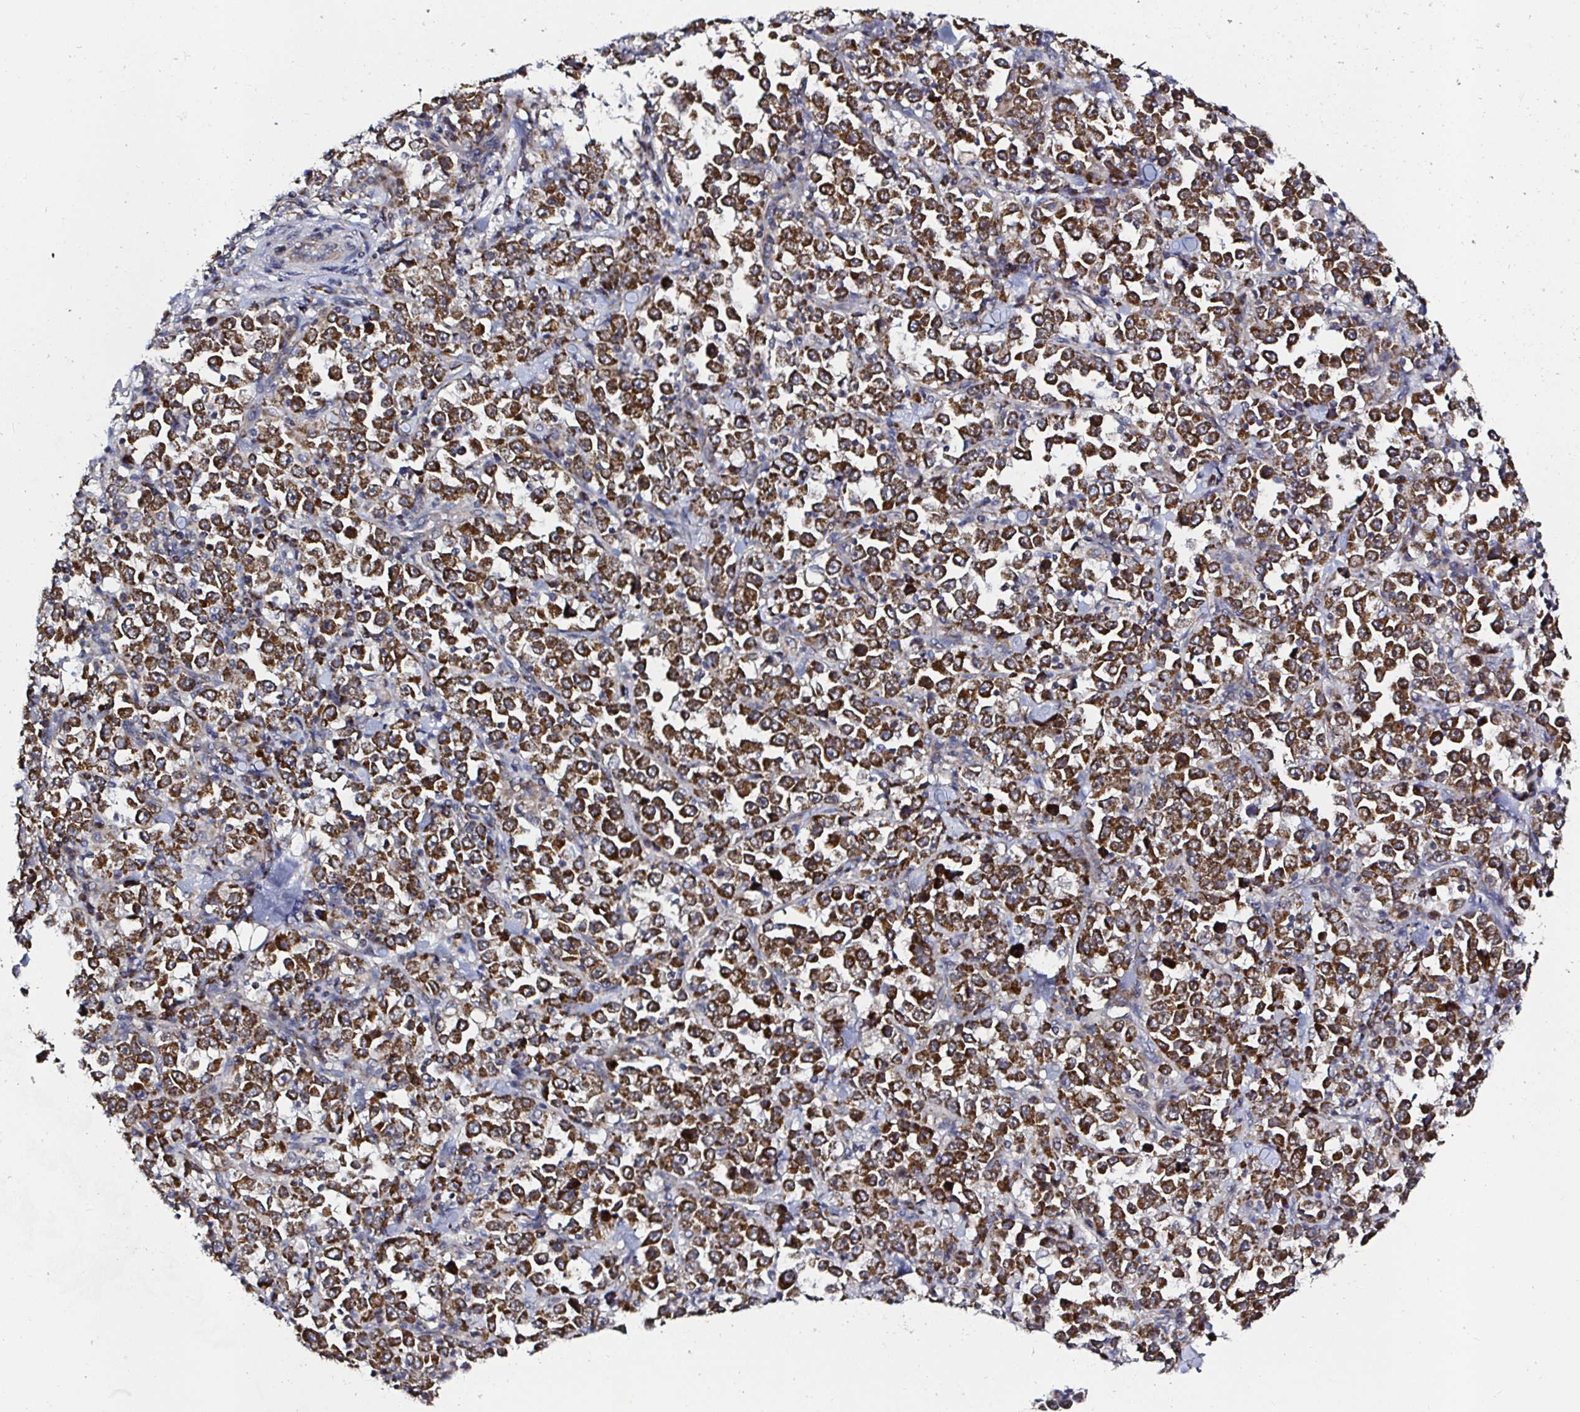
{"staining": {"intensity": "strong", "quantity": ">75%", "location": "cytoplasmic/membranous"}, "tissue": "stomach cancer", "cell_type": "Tumor cells", "image_type": "cancer", "snomed": [{"axis": "morphology", "description": "Normal tissue, NOS"}, {"axis": "morphology", "description": "Adenocarcinoma, NOS"}, {"axis": "topography", "description": "Stomach, upper"}, {"axis": "topography", "description": "Stomach"}], "caption": "A high amount of strong cytoplasmic/membranous staining is present in about >75% of tumor cells in stomach cancer tissue.", "gene": "ATAD3B", "patient": {"sex": "male", "age": 59}}